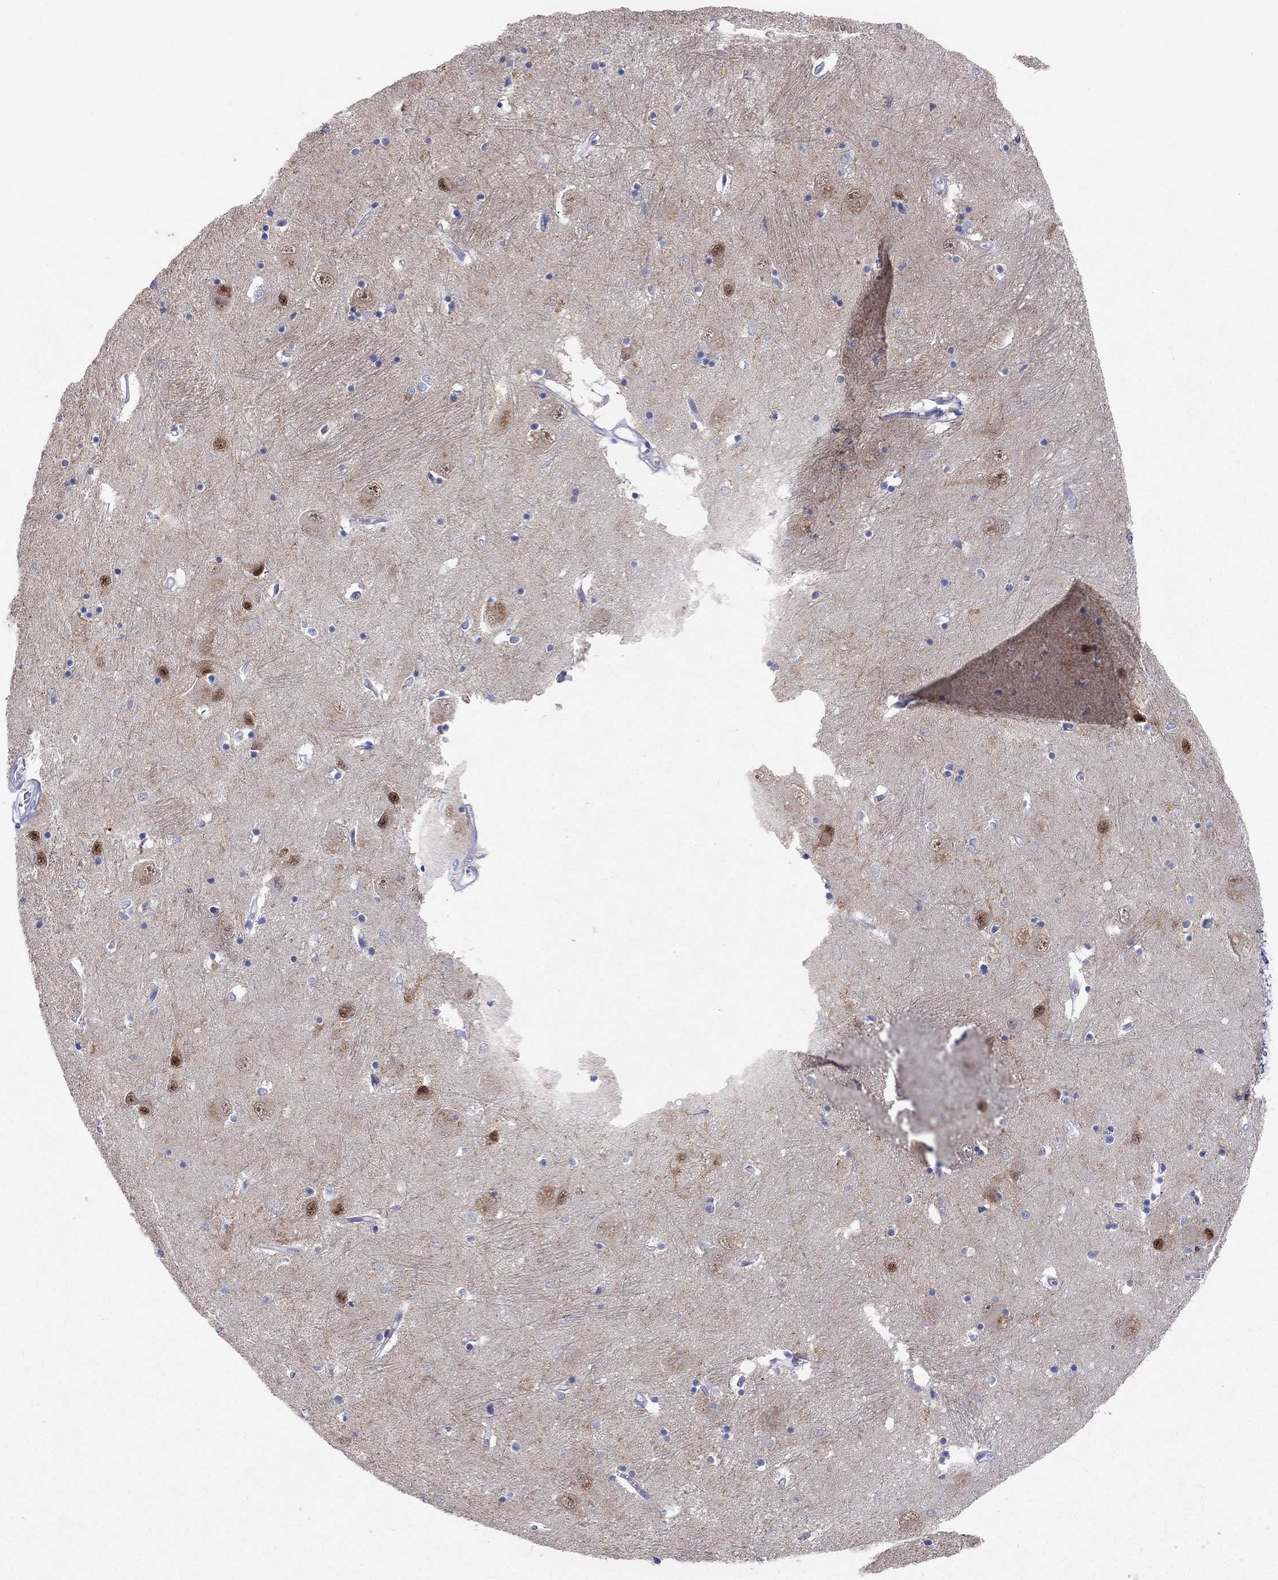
{"staining": {"intensity": "strong", "quantity": "<25%", "location": "cytoplasmic/membranous"}, "tissue": "caudate", "cell_type": "Glial cells", "image_type": "normal", "snomed": [{"axis": "morphology", "description": "Normal tissue, NOS"}, {"axis": "topography", "description": "Lateral ventricle wall"}], "caption": "Caudate stained with a brown dye displays strong cytoplasmic/membranous positive positivity in about <25% of glial cells.", "gene": "CPNE6", "patient": {"sex": "male", "age": 54}}